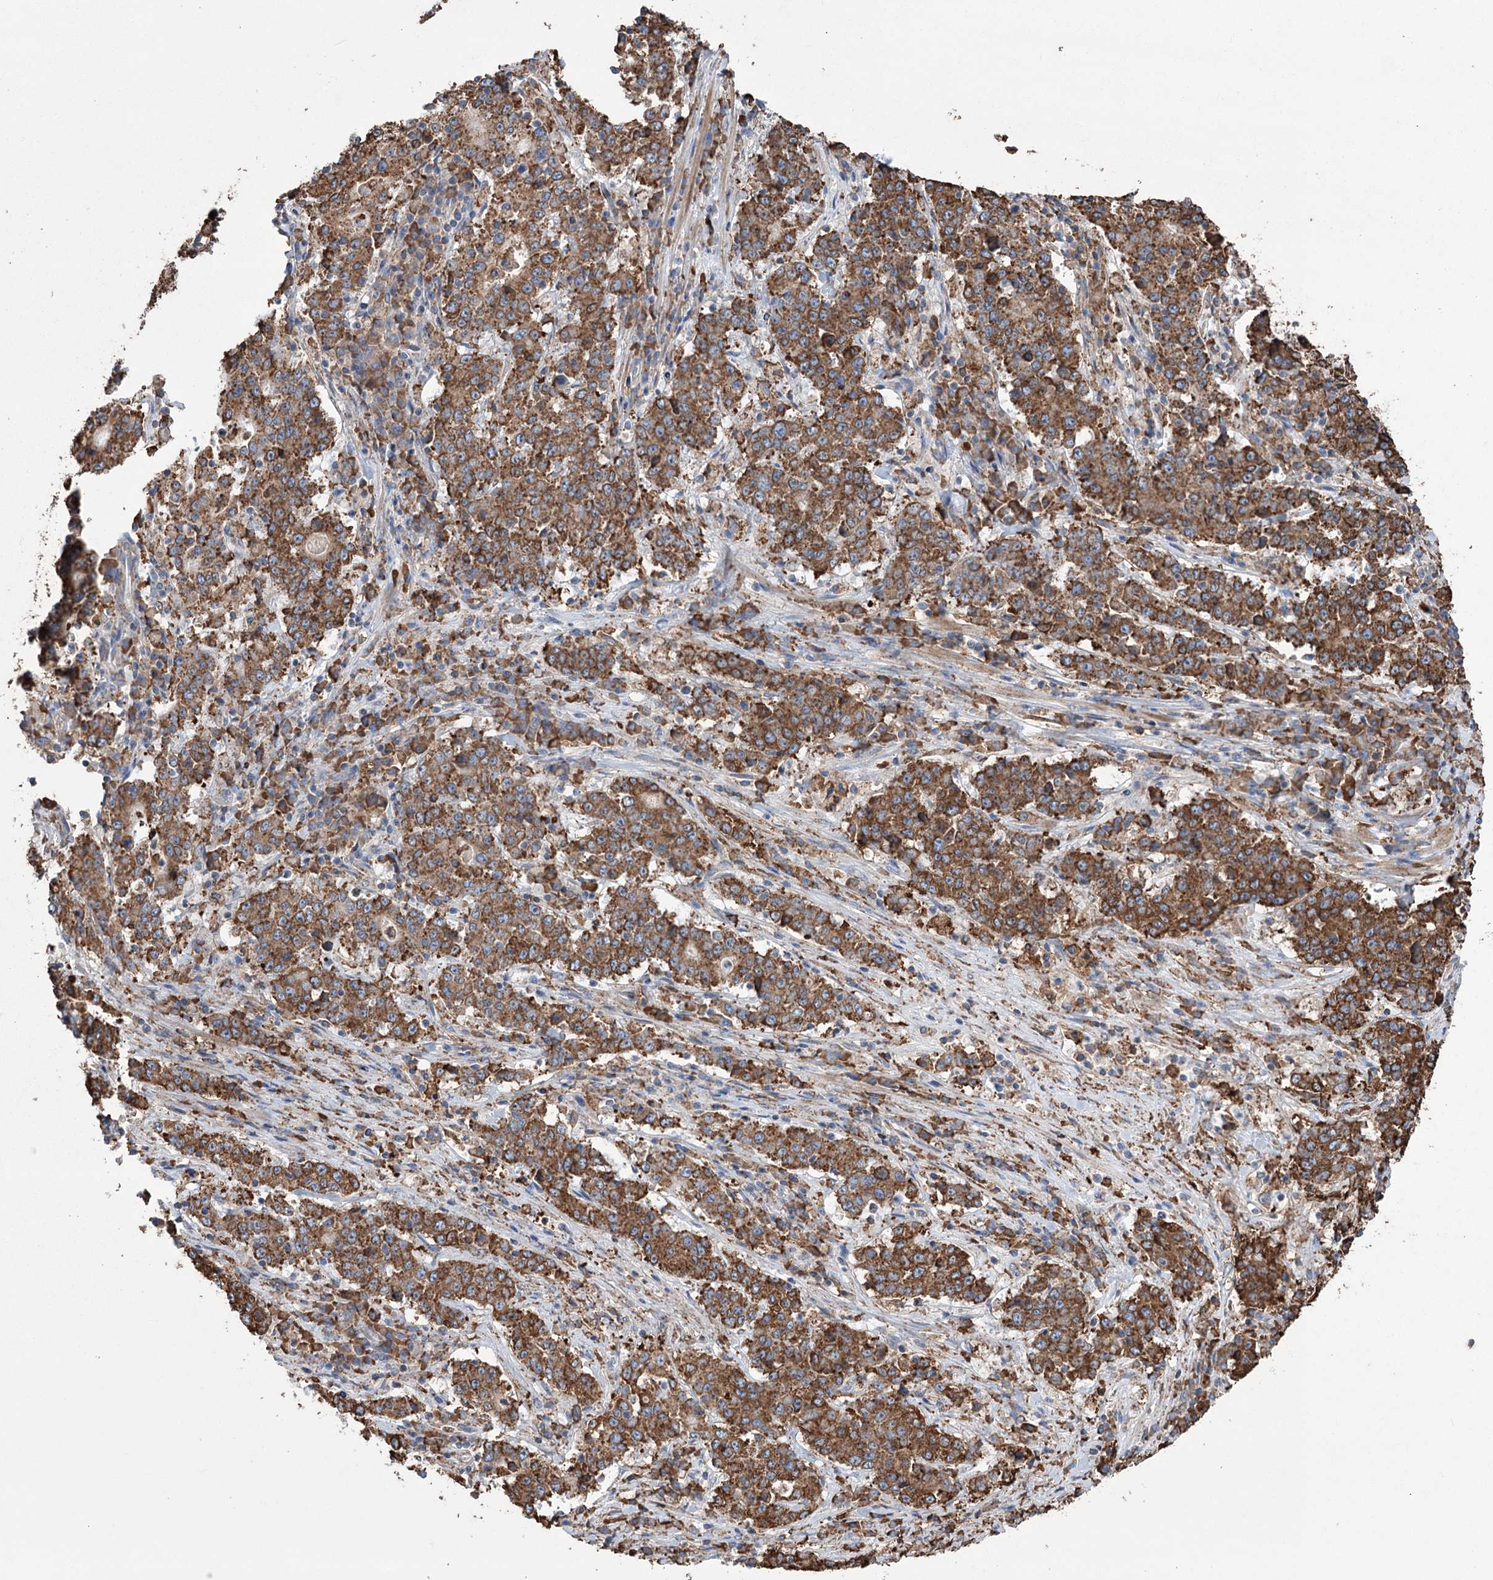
{"staining": {"intensity": "strong", "quantity": ">75%", "location": "cytoplasmic/membranous"}, "tissue": "stomach cancer", "cell_type": "Tumor cells", "image_type": "cancer", "snomed": [{"axis": "morphology", "description": "Adenocarcinoma, NOS"}, {"axis": "topography", "description": "Stomach"}], "caption": "Immunohistochemistry of human adenocarcinoma (stomach) displays high levels of strong cytoplasmic/membranous positivity in about >75% of tumor cells.", "gene": "TRIM71", "patient": {"sex": "male", "age": 59}}